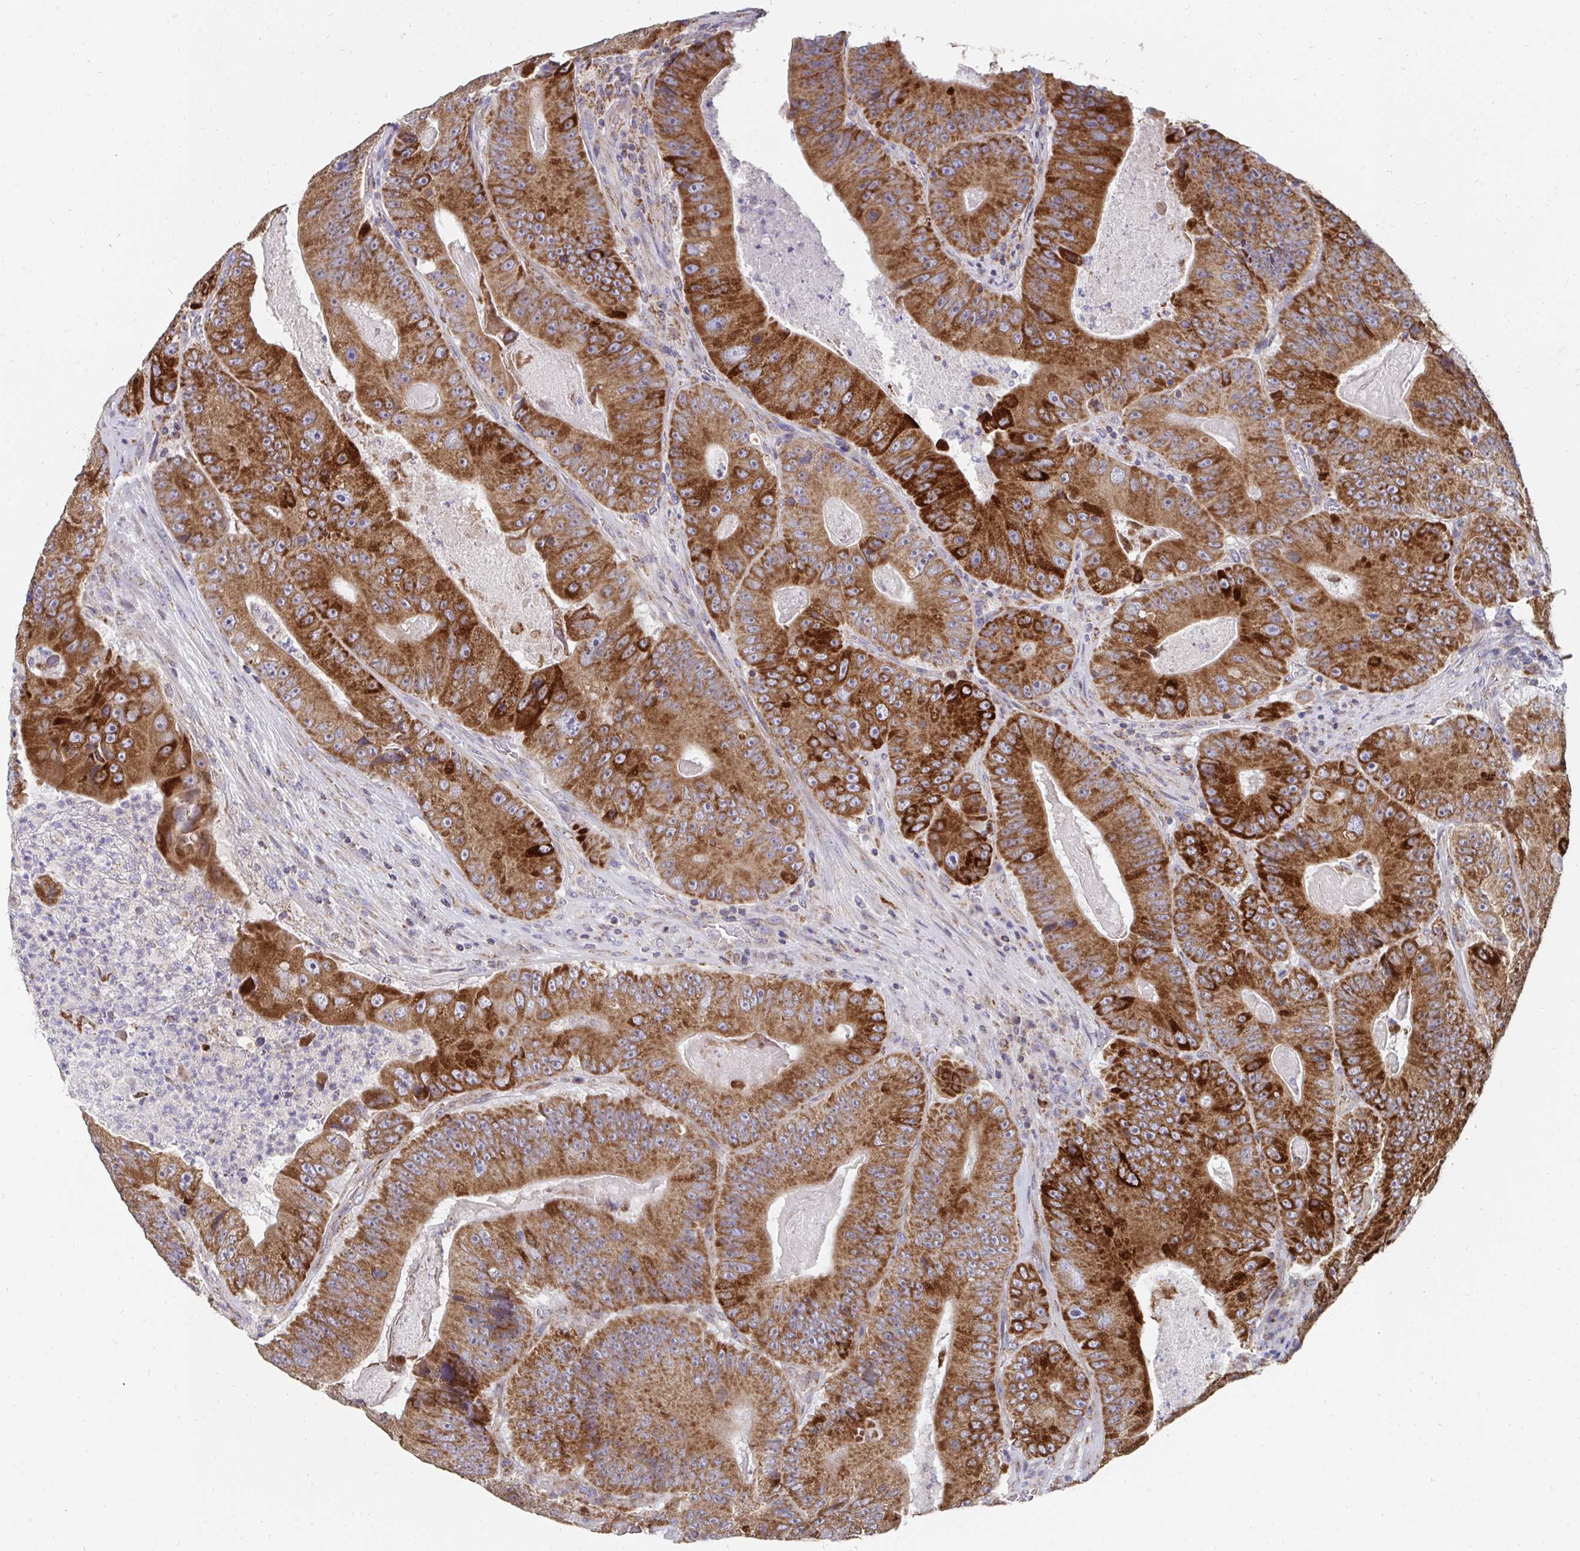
{"staining": {"intensity": "strong", "quantity": ">75%", "location": "cytoplasmic/membranous"}, "tissue": "colorectal cancer", "cell_type": "Tumor cells", "image_type": "cancer", "snomed": [{"axis": "morphology", "description": "Adenocarcinoma, NOS"}, {"axis": "topography", "description": "Colon"}], "caption": "A histopathology image showing strong cytoplasmic/membranous expression in approximately >75% of tumor cells in colorectal adenocarcinoma, as visualized by brown immunohistochemical staining.", "gene": "PC", "patient": {"sex": "female", "age": 86}}